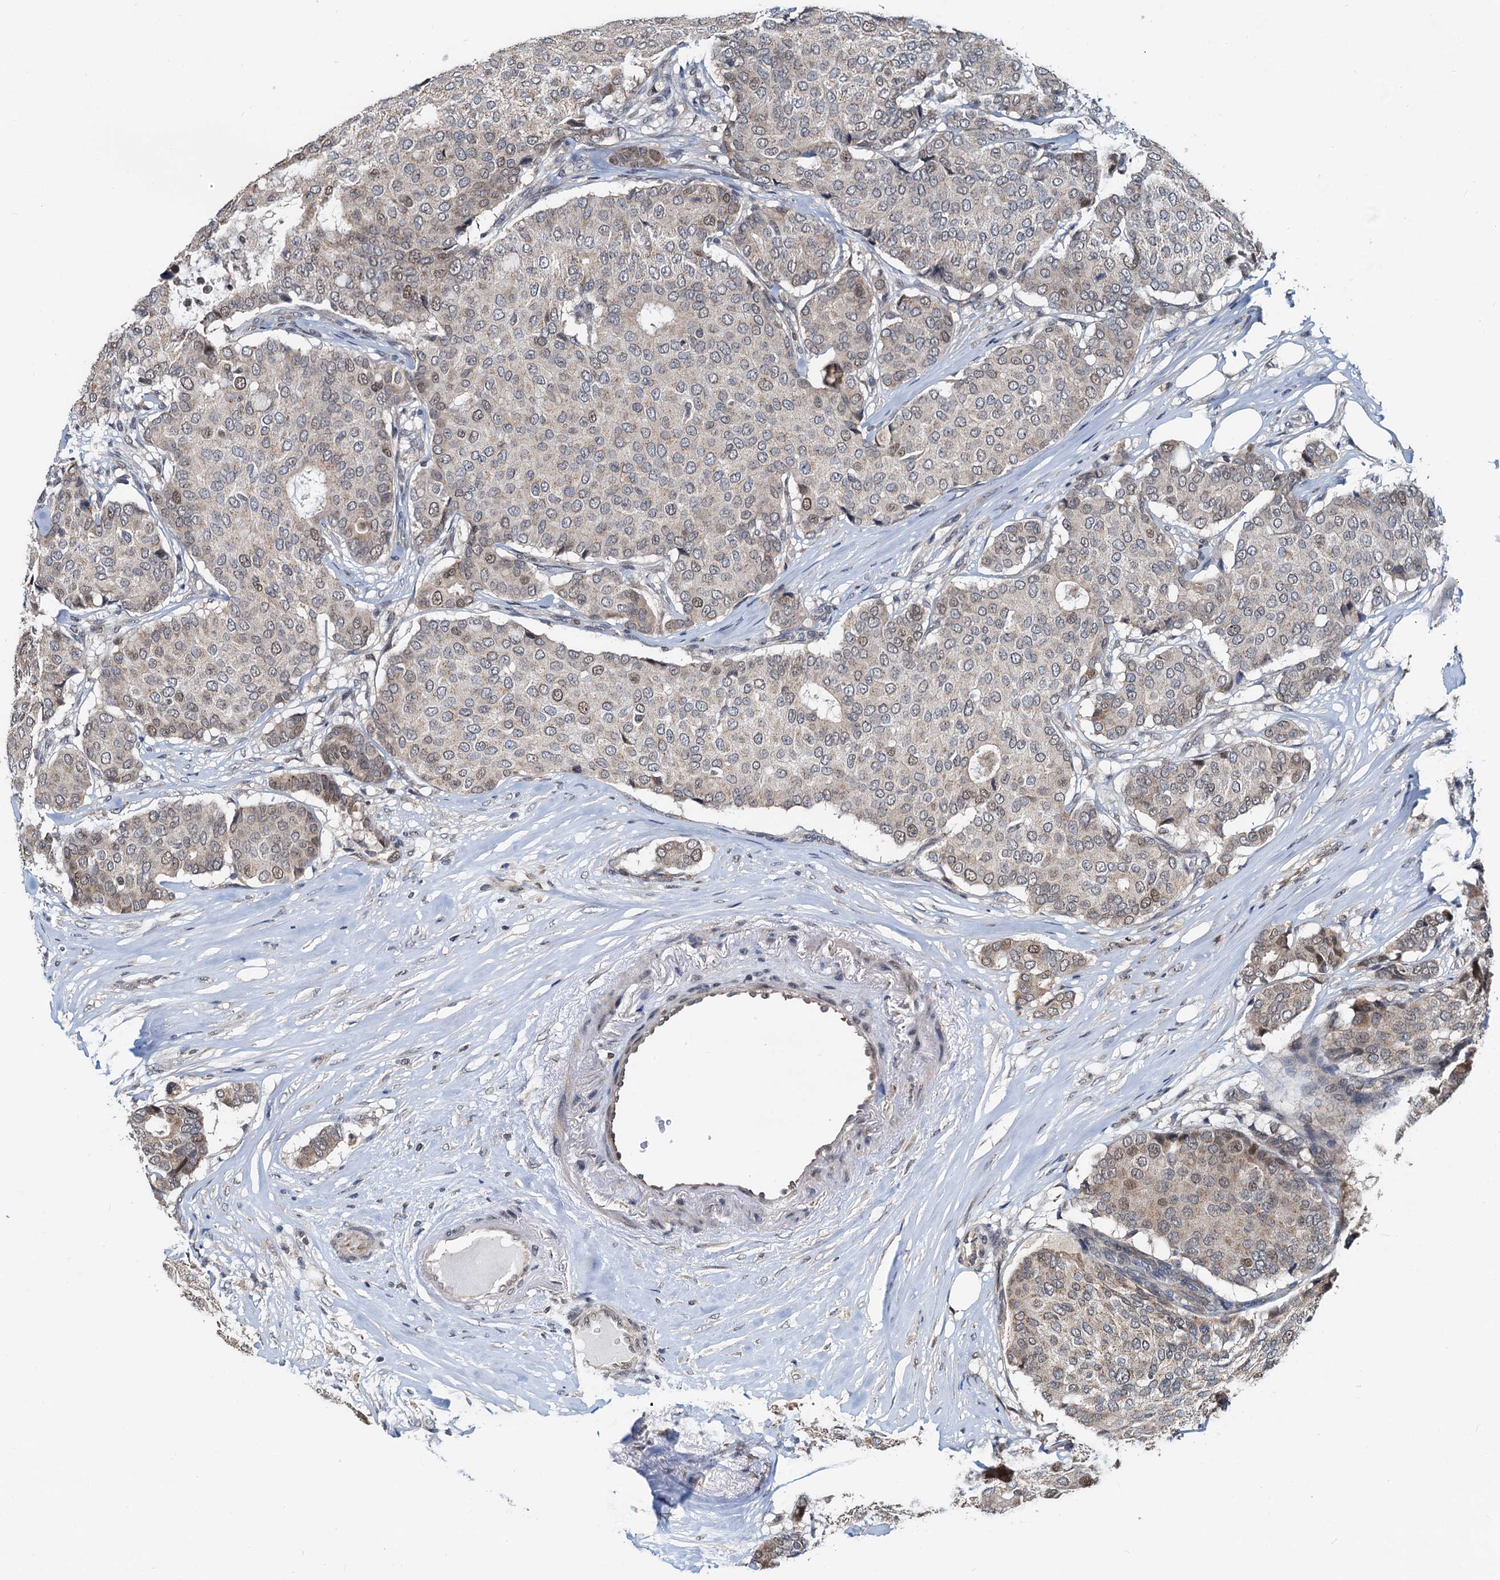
{"staining": {"intensity": "weak", "quantity": "25%-75%", "location": "cytoplasmic/membranous,nuclear"}, "tissue": "breast cancer", "cell_type": "Tumor cells", "image_type": "cancer", "snomed": [{"axis": "morphology", "description": "Duct carcinoma"}, {"axis": "topography", "description": "Breast"}], "caption": "The immunohistochemical stain highlights weak cytoplasmic/membranous and nuclear positivity in tumor cells of breast invasive ductal carcinoma tissue. (brown staining indicates protein expression, while blue staining denotes nuclei).", "gene": "MCMBP", "patient": {"sex": "female", "age": 75}}